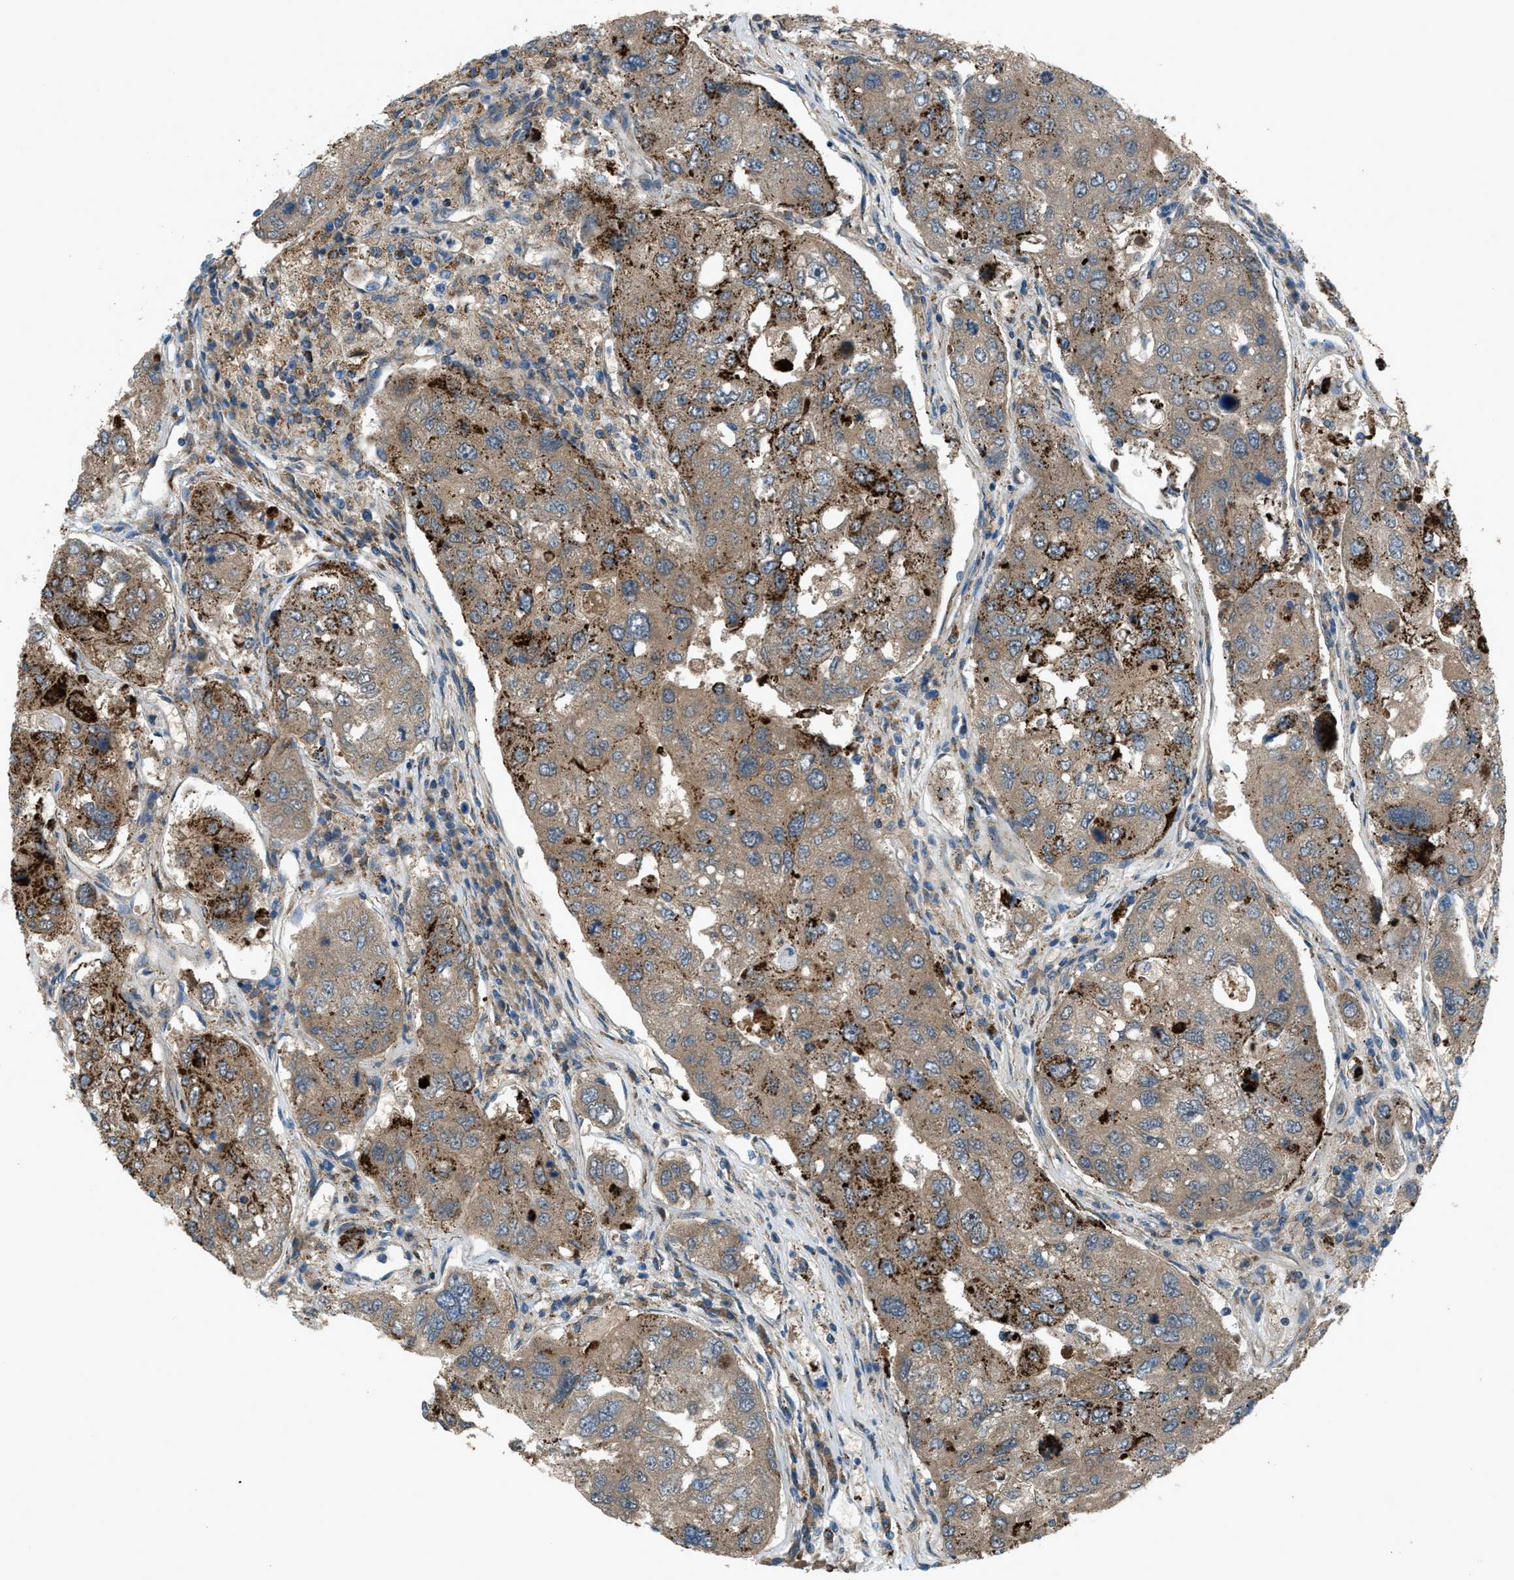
{"staining": {"intensity": "moderate", "quantity": ">75%", "location": "cytoplasmic/membranous"}, "tissue": "urothelial cancer", "cell_type": "Tumor cells", "image_type": "cancer", "snomed": [{"axis": "morphology", "description": "Urothelial carcinoma, High grade"}, {"axis": "topography", "description": "Lymph node"}, {"axis": "topography", "description": "Urinary bladder"}], "caption": "Immunohistochemistry (IHC) micrograph of human urothelial cancer stained for a protein (brown), which demonstrates medium levels of moderate cytoplasmic/membranous expression in approximately >75% of tumor cells.", "gene": "MDH2", "patient": {"sex": "male", "age": 51}}